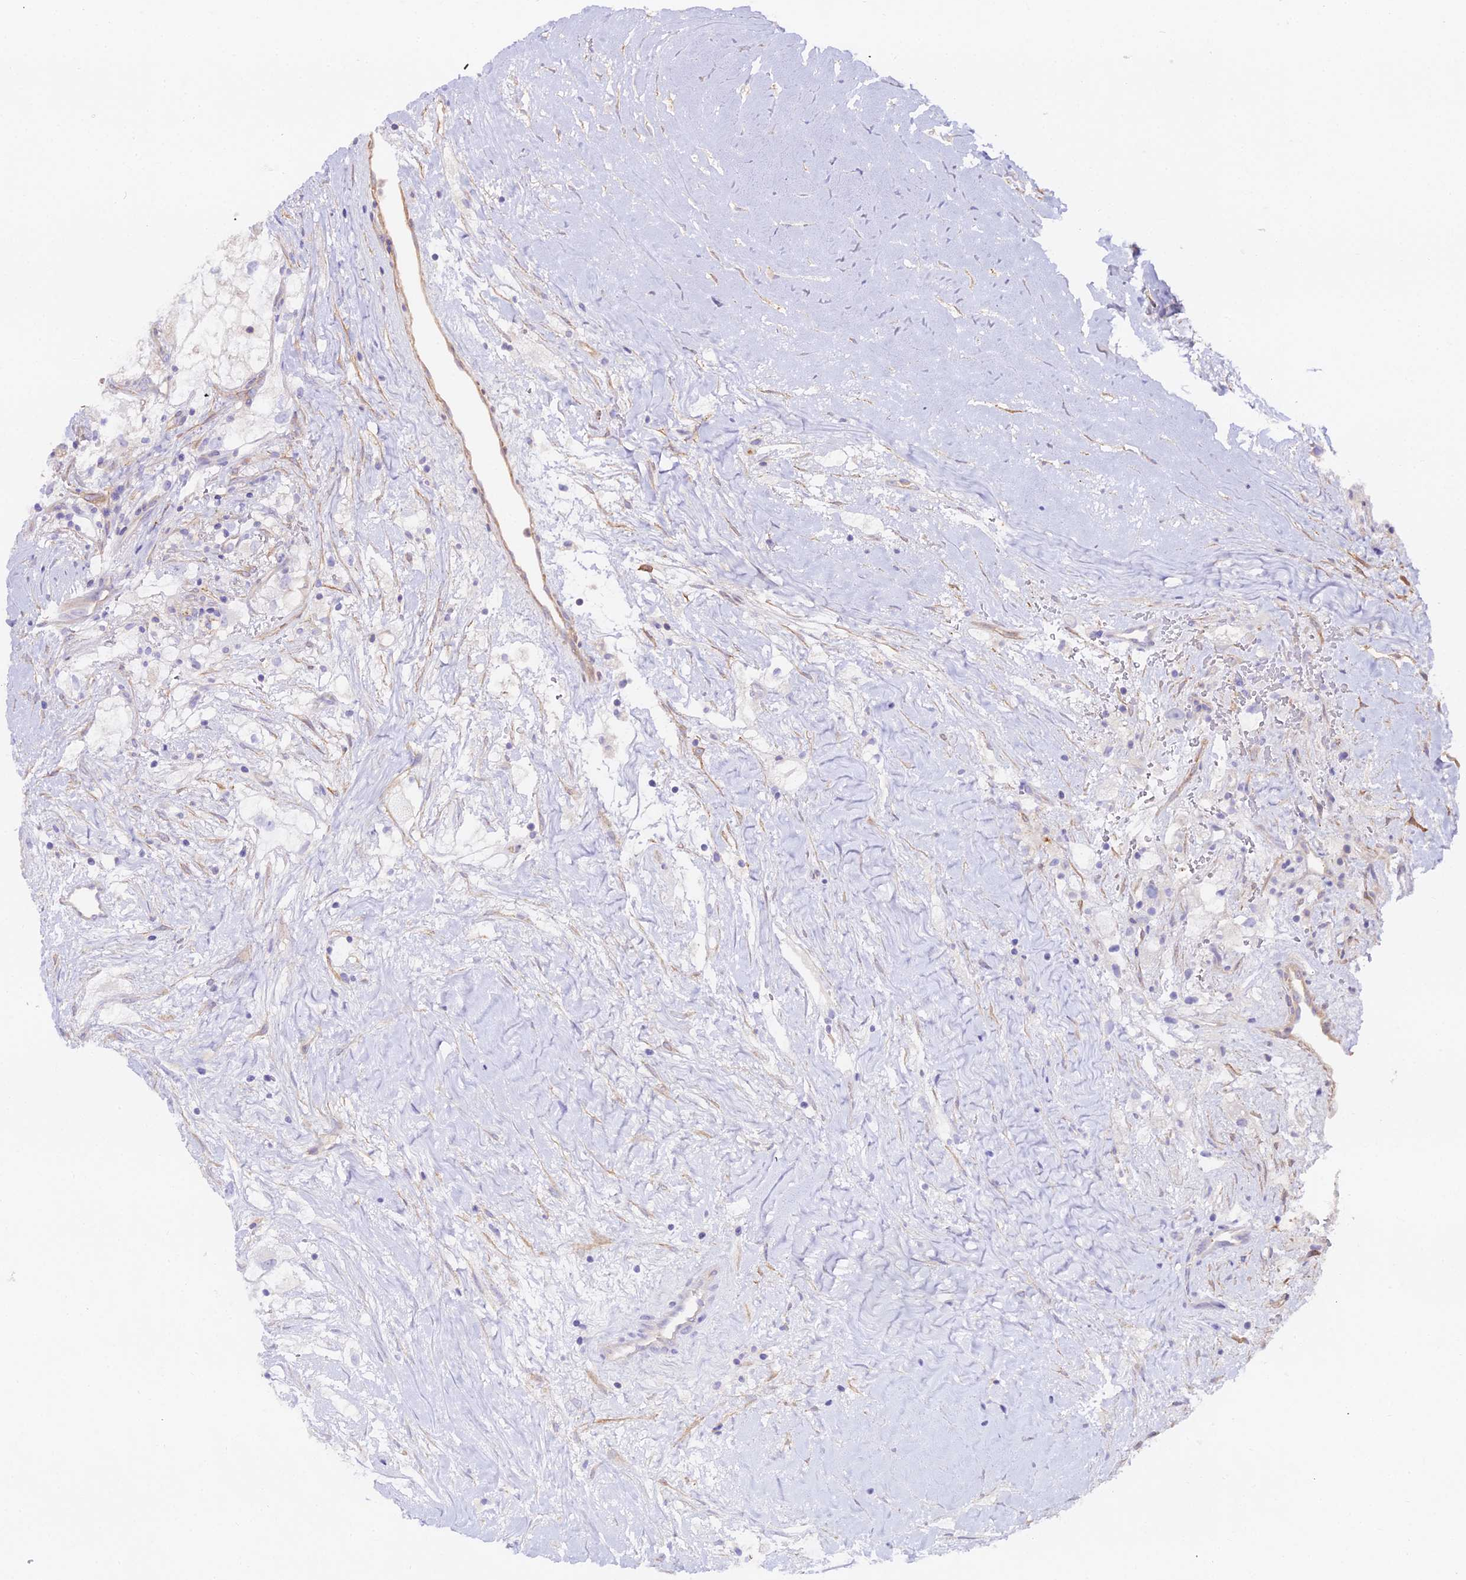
{"staining": {"intensity": "negative", "quantity": "none", "location": "none"}, "tissue": "renal cancer", "cell_type": "Tumor cells", "image_type": "cancer", "snomed": [{"axis": "morphology", "description": "Adenocarcinoma, NOS"}, {"axis": "topography", "description": "Kidney"}], "caption": "A micrograph of renal cancer stained for a protein shows no brown staining in tumor cells.", "gene": "GLYAT", "patient": {"sex": "male", "age": 59}}